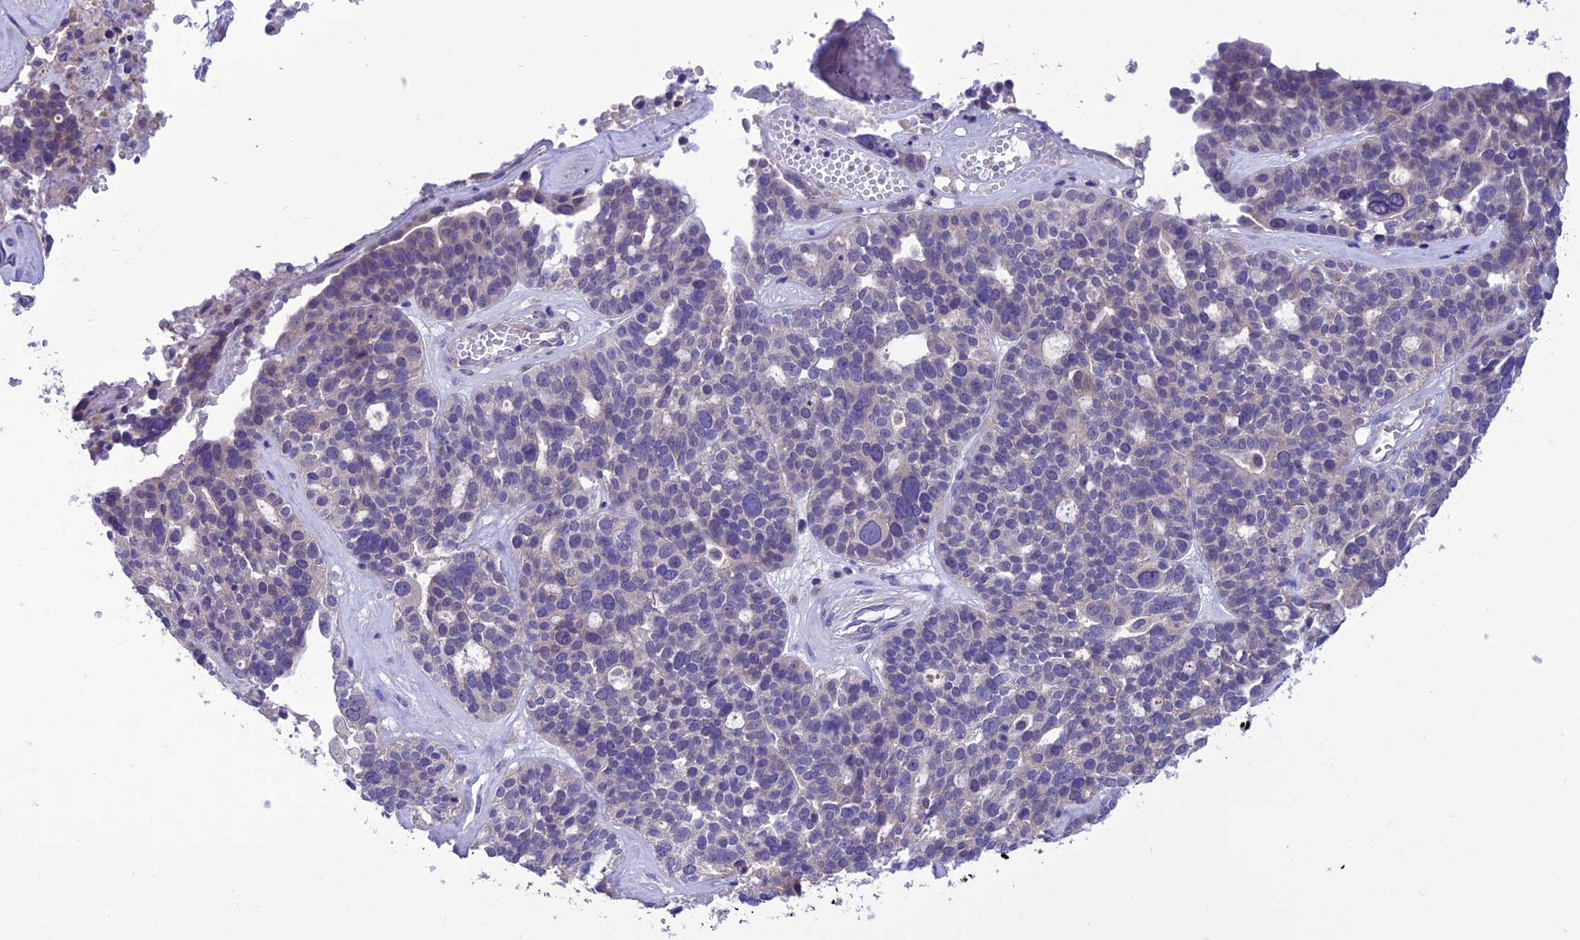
{"staining": {"intensity": "negative", "quantity": "none", "location": "none"}, "tissue": "ovarian cancer", "cell_type": "Tumor cells", "image_type": "cancer", "snomed": [{"axis": "morphology", "description": "Cystadenocarcinoma, serous, NOS"}, {"axis": "topography", "description": "Ovary"}], "caption": "This is a histopathology image of immunohistochemistry (IHC) staining of ovarian serous cystadenocarcinoma, which shows no expression in tumor cells. (DAB immunohistochemistry with hematoxylin counter stain).", "gene": "RNF126", "patient": {"sex": "female", "age": 59}}